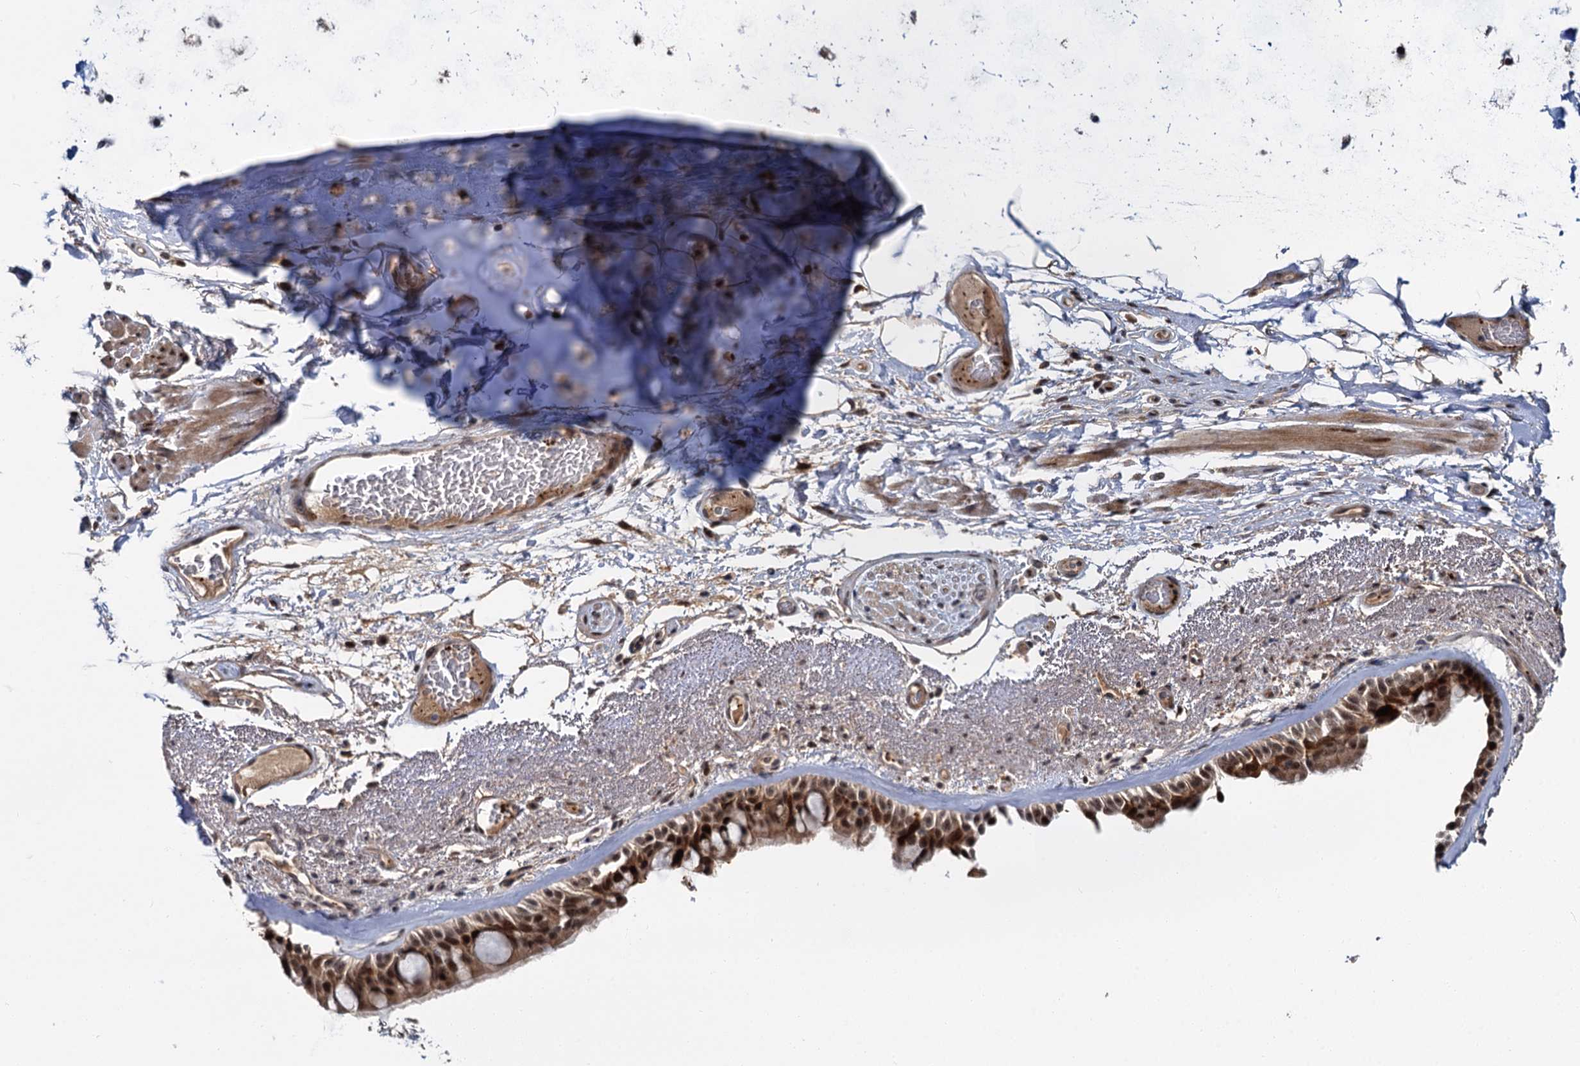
{"staining": {"intensity": "moderate", "quantity": ">75%", "location": "cytoplasmic/membranous,nuclear"}, "tissue": "bronchus", "cell_type": "Respiratory epithelial cells", "image_type": "normal", "snomed": [{"axis": "morphology", "description": "Normal tissue, NOS"}, {"axis": "morphology", "description": "Squamous cell carcinoma, NOS"}, {"axis": "topography", "description": "Lymph node"}, {"axis": "topography", "description": "Bronchus"}, {"axis": "topography", "description": "Lung"}], "caption": "This is a photomicrograph of IHC staining of benign bronchus, which shows moderate positivity in the cytoplasmic/membranous,nuclear of respiratory epithelial cells.", "gene": "MBD6", "patient": {"sex": "male", "age": 66}}